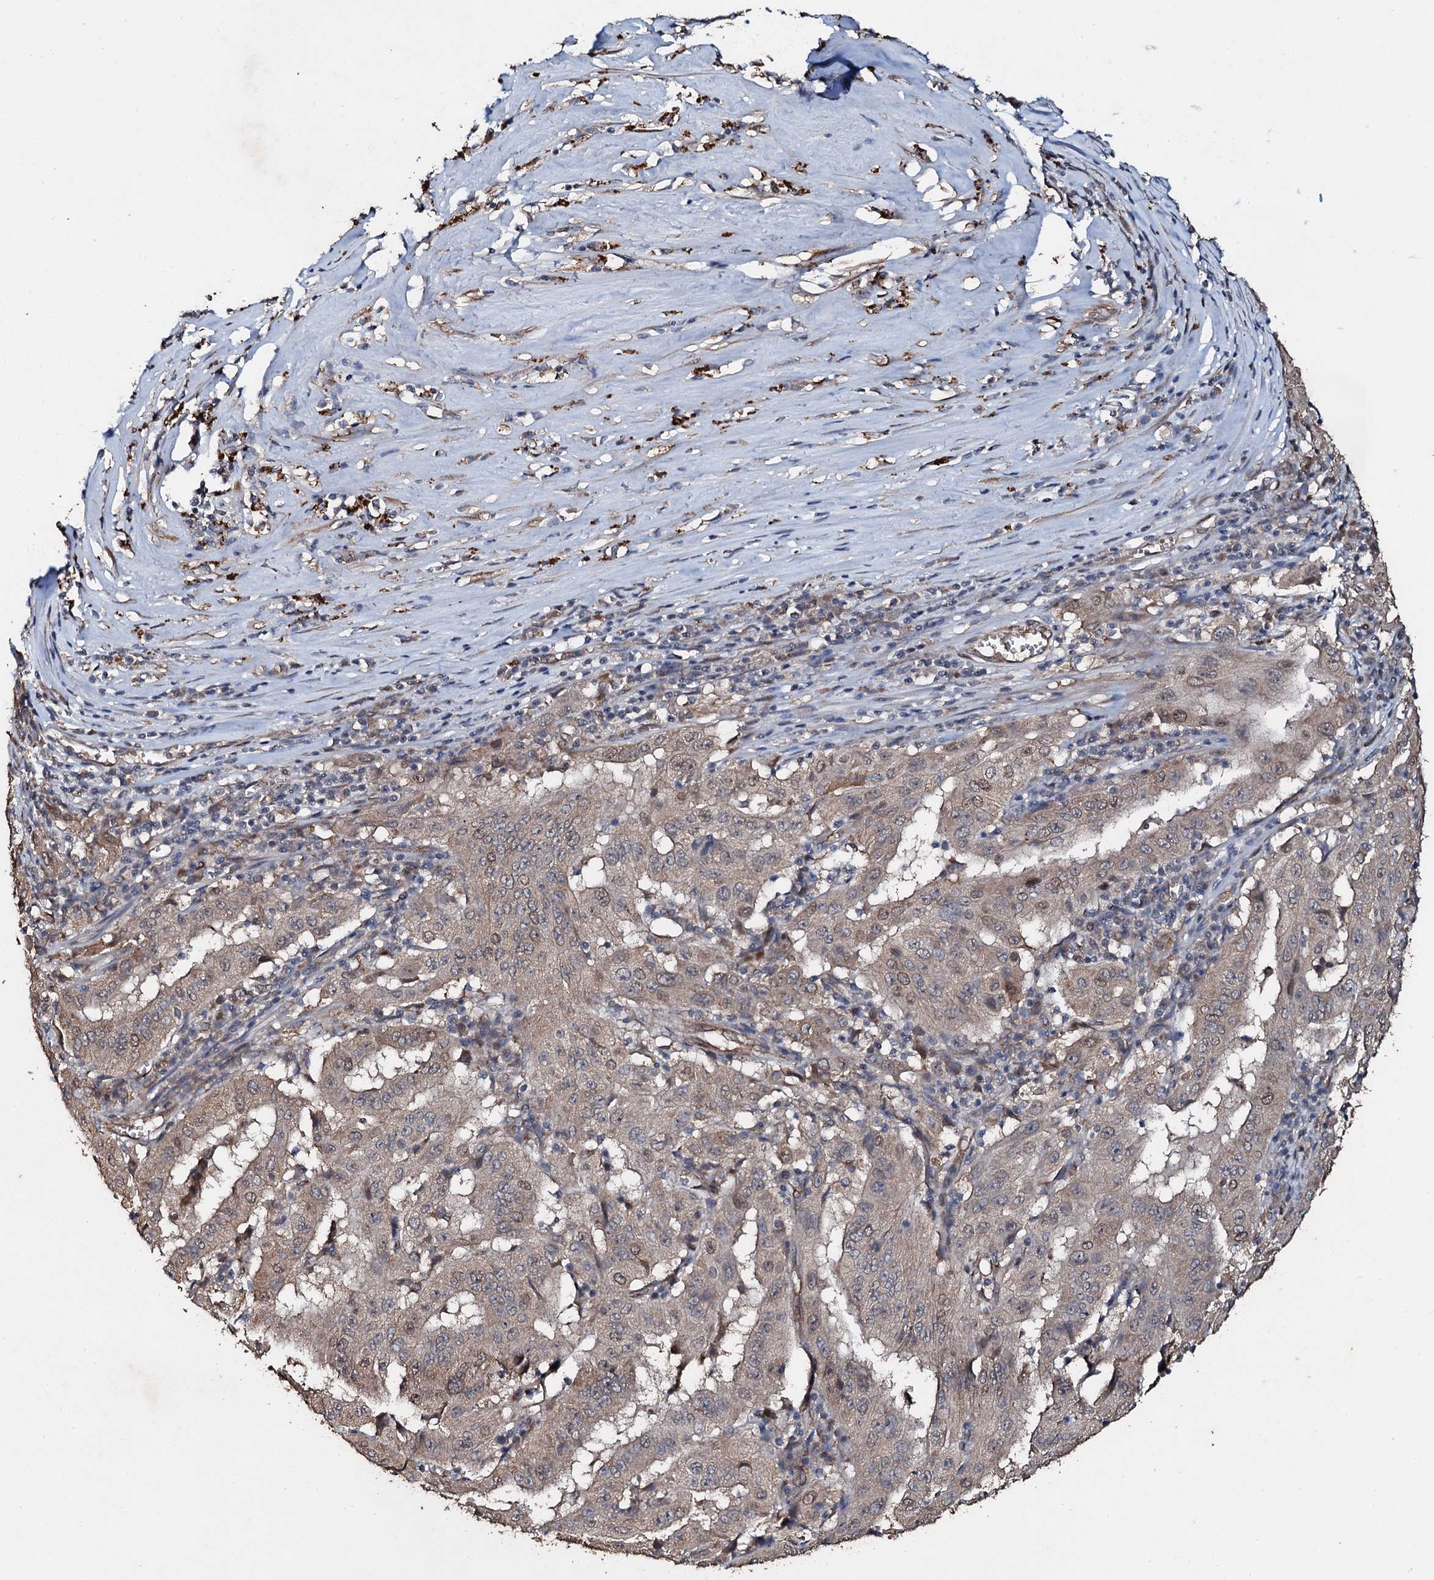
{"staining": {"intensity": "weak", "quantity": "25%-75%", "location": "cytoplasmic/membranous,nuclear"}, "tissue": "pancreatic cancer", "cell_type": "Tumor cells", "image_type": "cancer", "snomed": [{"axis": "morphology", "description": "Adenocarcinoma, NOS"}, {"axis": "topography", "description": "Pancreas"}], "caption": "Tumor cells show low levels of weak cytoplasmic/membranous and nuclear expression in approximately 25%-75% of cells in human pancreatic cancer (adenocarcinoma).", "gene": "ADAMTS10", "patient": {"sex": "male", "age": 63}}